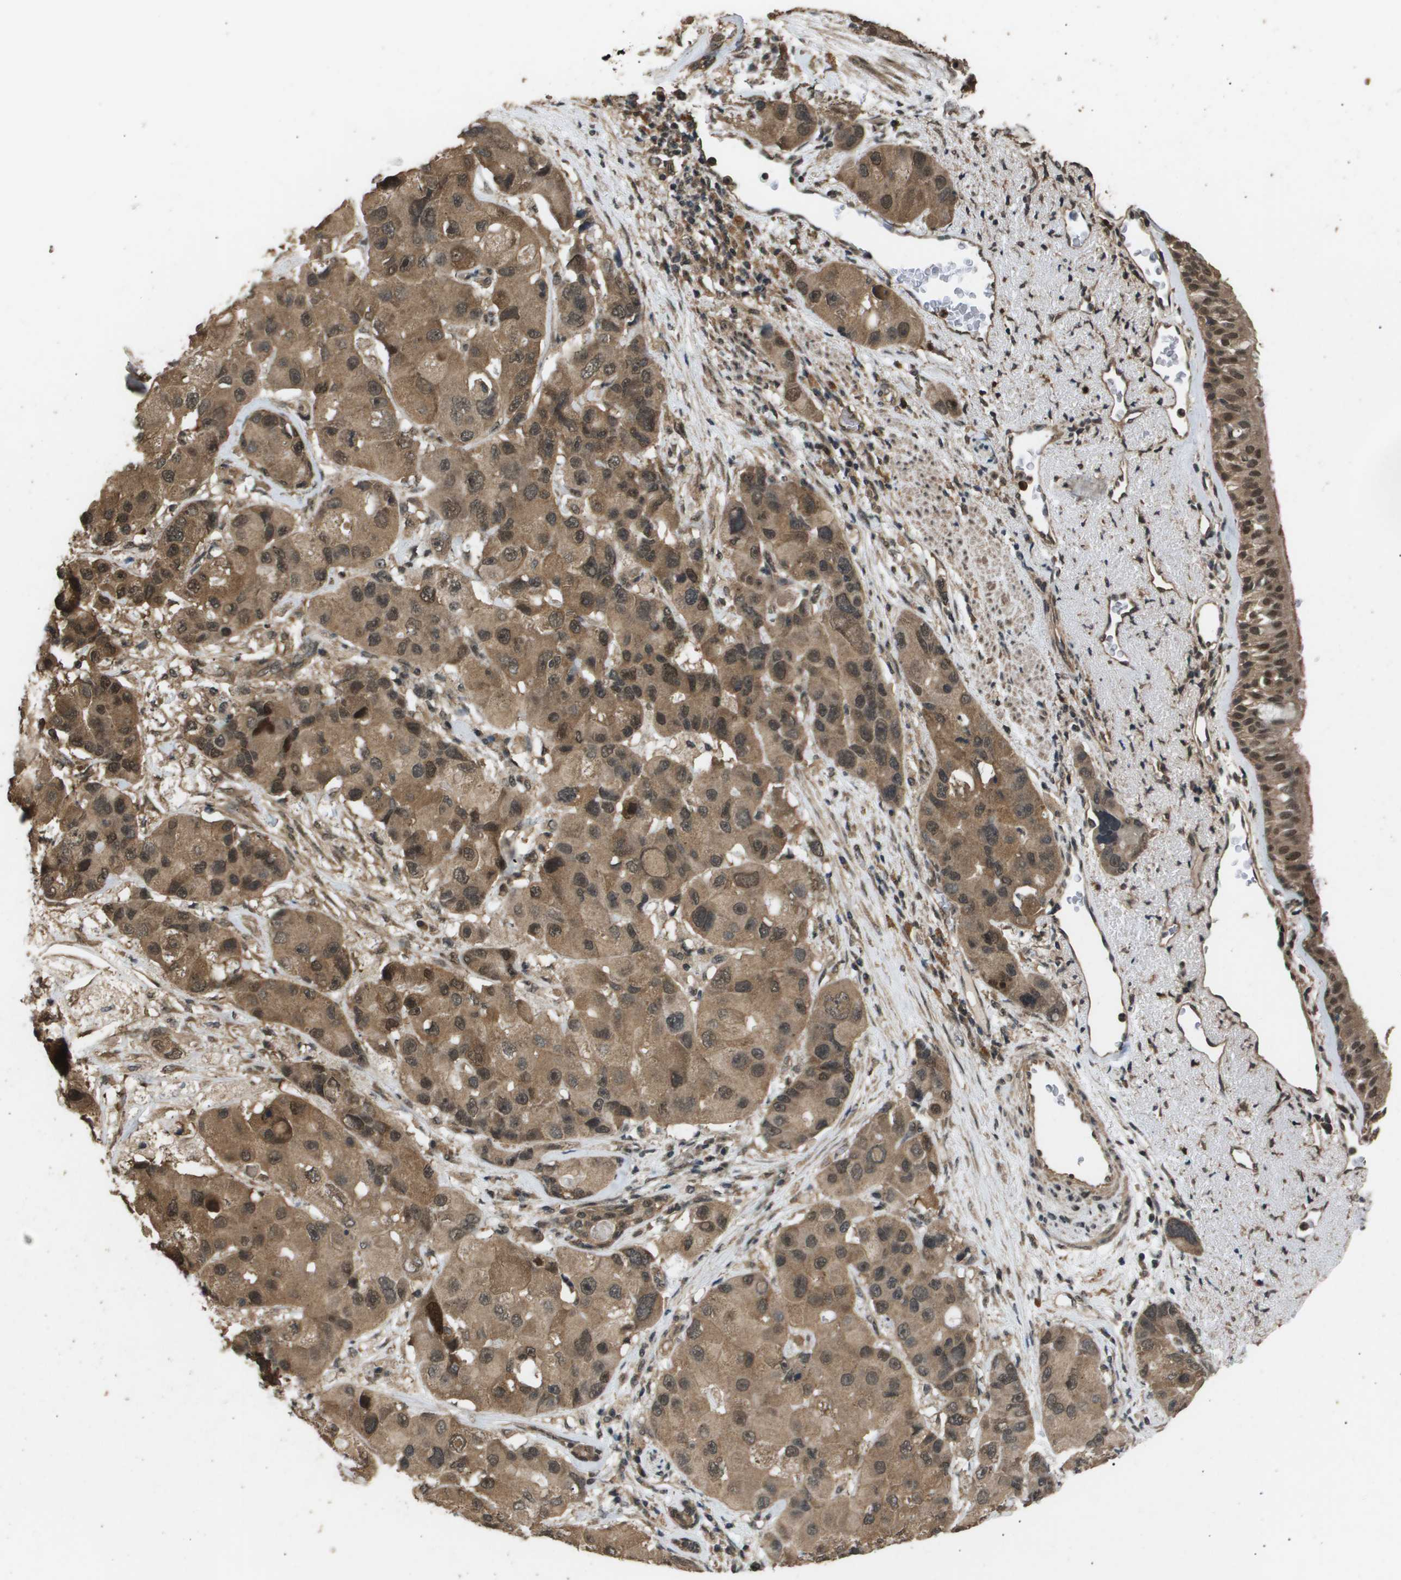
{"staining": {"intensity": "moderate", "quantity": ">75%", "location": "cytoplasmic/membranous,nuclear"}, "tissue": "bronchus", "cell_type": "Respiratory epithelial cells", "image_type": "normal", "snomed": [{"axis": "morphology", "description": "Normal tissue, NOS"}, {"axis": "morphology", "description": "Adenocarcinoma, NOS"}, {"axis": "morphology", "description": "Adenocarcinoma, metastatic, NOS"}, {"axis": "topography", "description": "Lymph node"}, {"axis": "topography", "description": "Bronchus"}, {"axis": "topography", "description": "Lung"}], "caption": "A brown stain highlights moderate cytoplasmic/membranous,nuclear staining of a protein in respiratory epithelial cells of unremarkable human bronchus.", "gene": "ING1", "patient": {"sex": "female", "age": 54}}